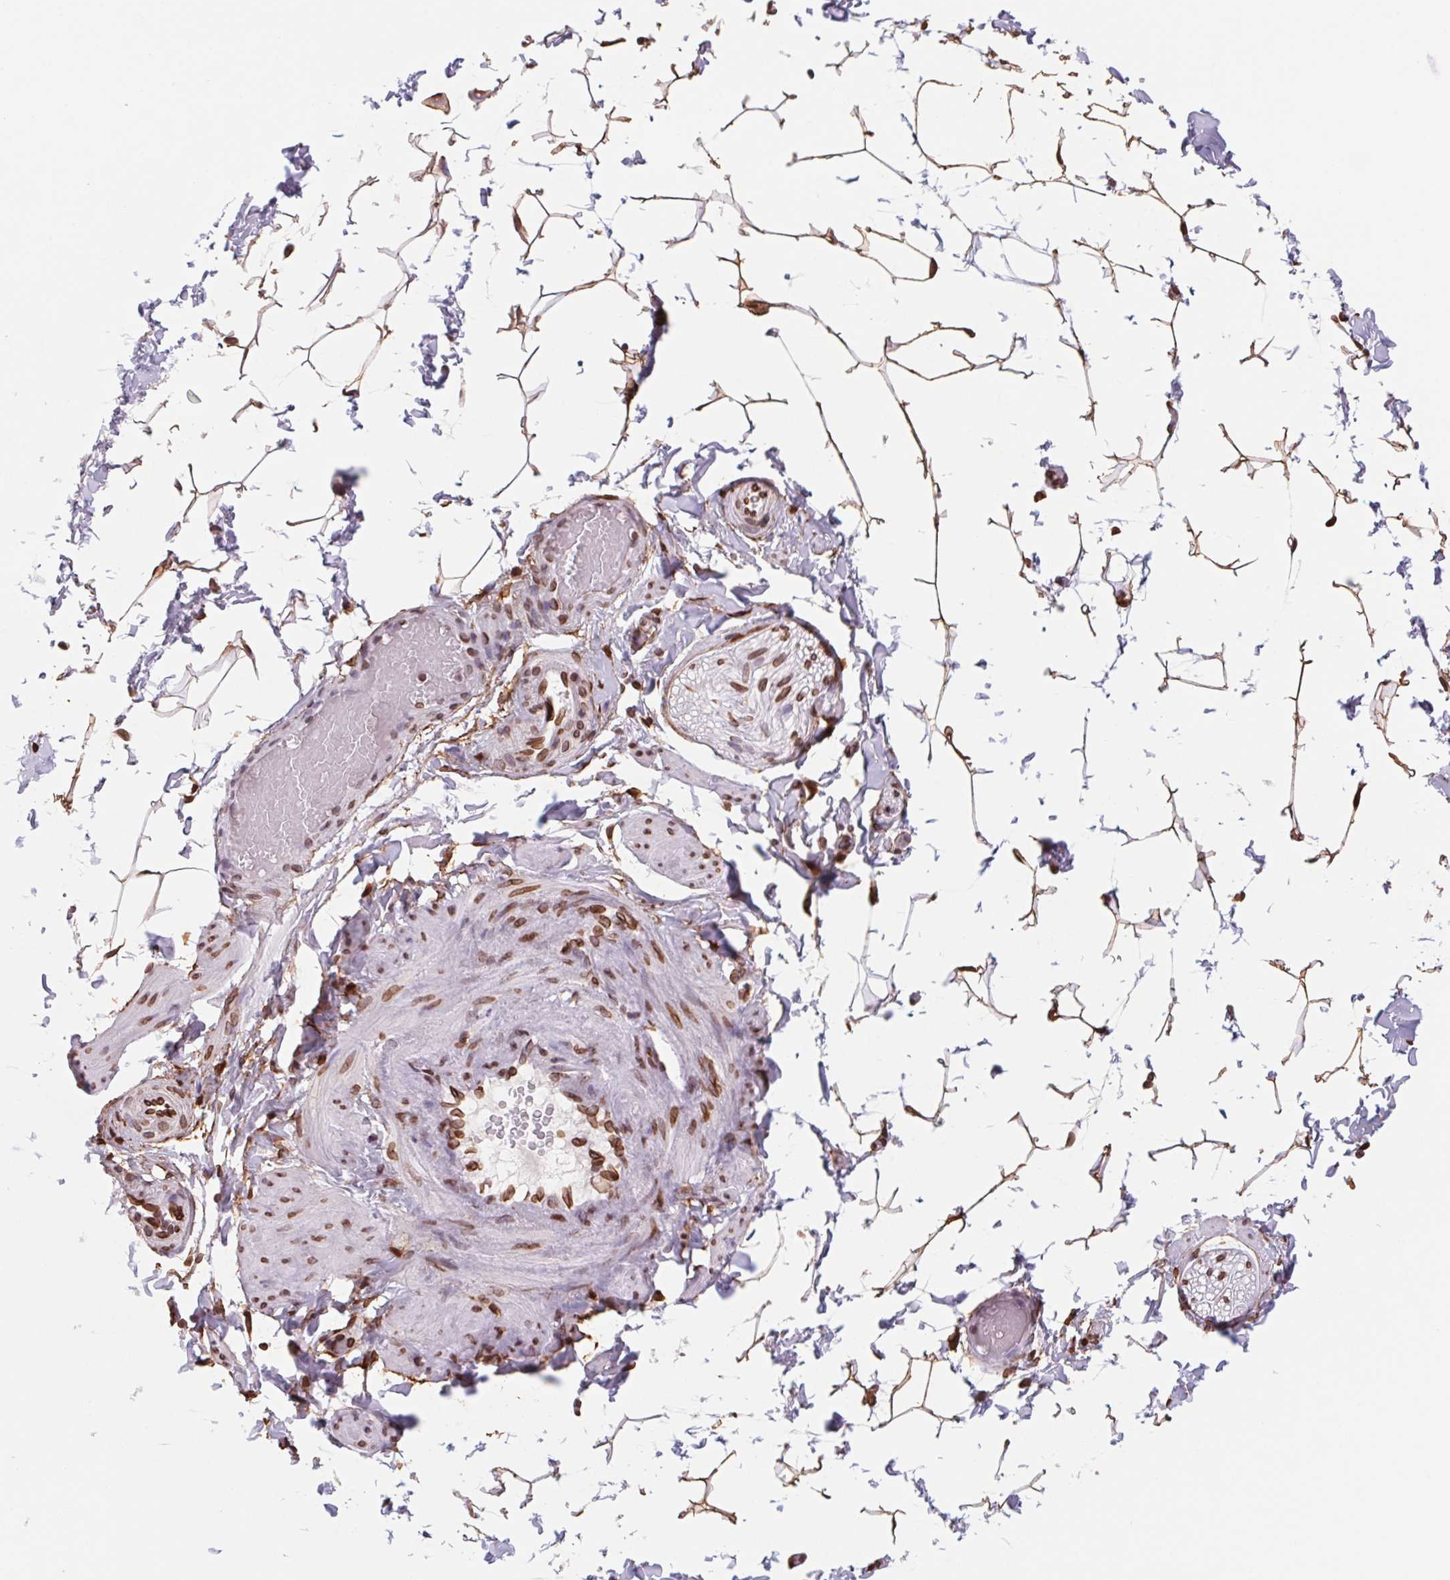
{"staining": {"intensity": "strong", "quantity": "25%-75%", "location": "nuclear"}, "tissue": "adipose tissue", "cell_type": "Adipocytes", "image_type": "normal", "snomed": [{"axis": "morphology", "description": "Normal tissue, NOS"}, {"axis": "topography", "description": "Epididymis"}, {"axis": "topography", "description": "Peripheral nerve tissue"}], "caption": "DAB (3,3'-diaminobenzidine) immunohistochemical staining of unremarkable human adipose tissue exhibits strong nuclear protein positivity in approximately 25%-75% of adipocytes.", "gene": "LMNB2", "patient": {"sex": "male", "age": 32}}